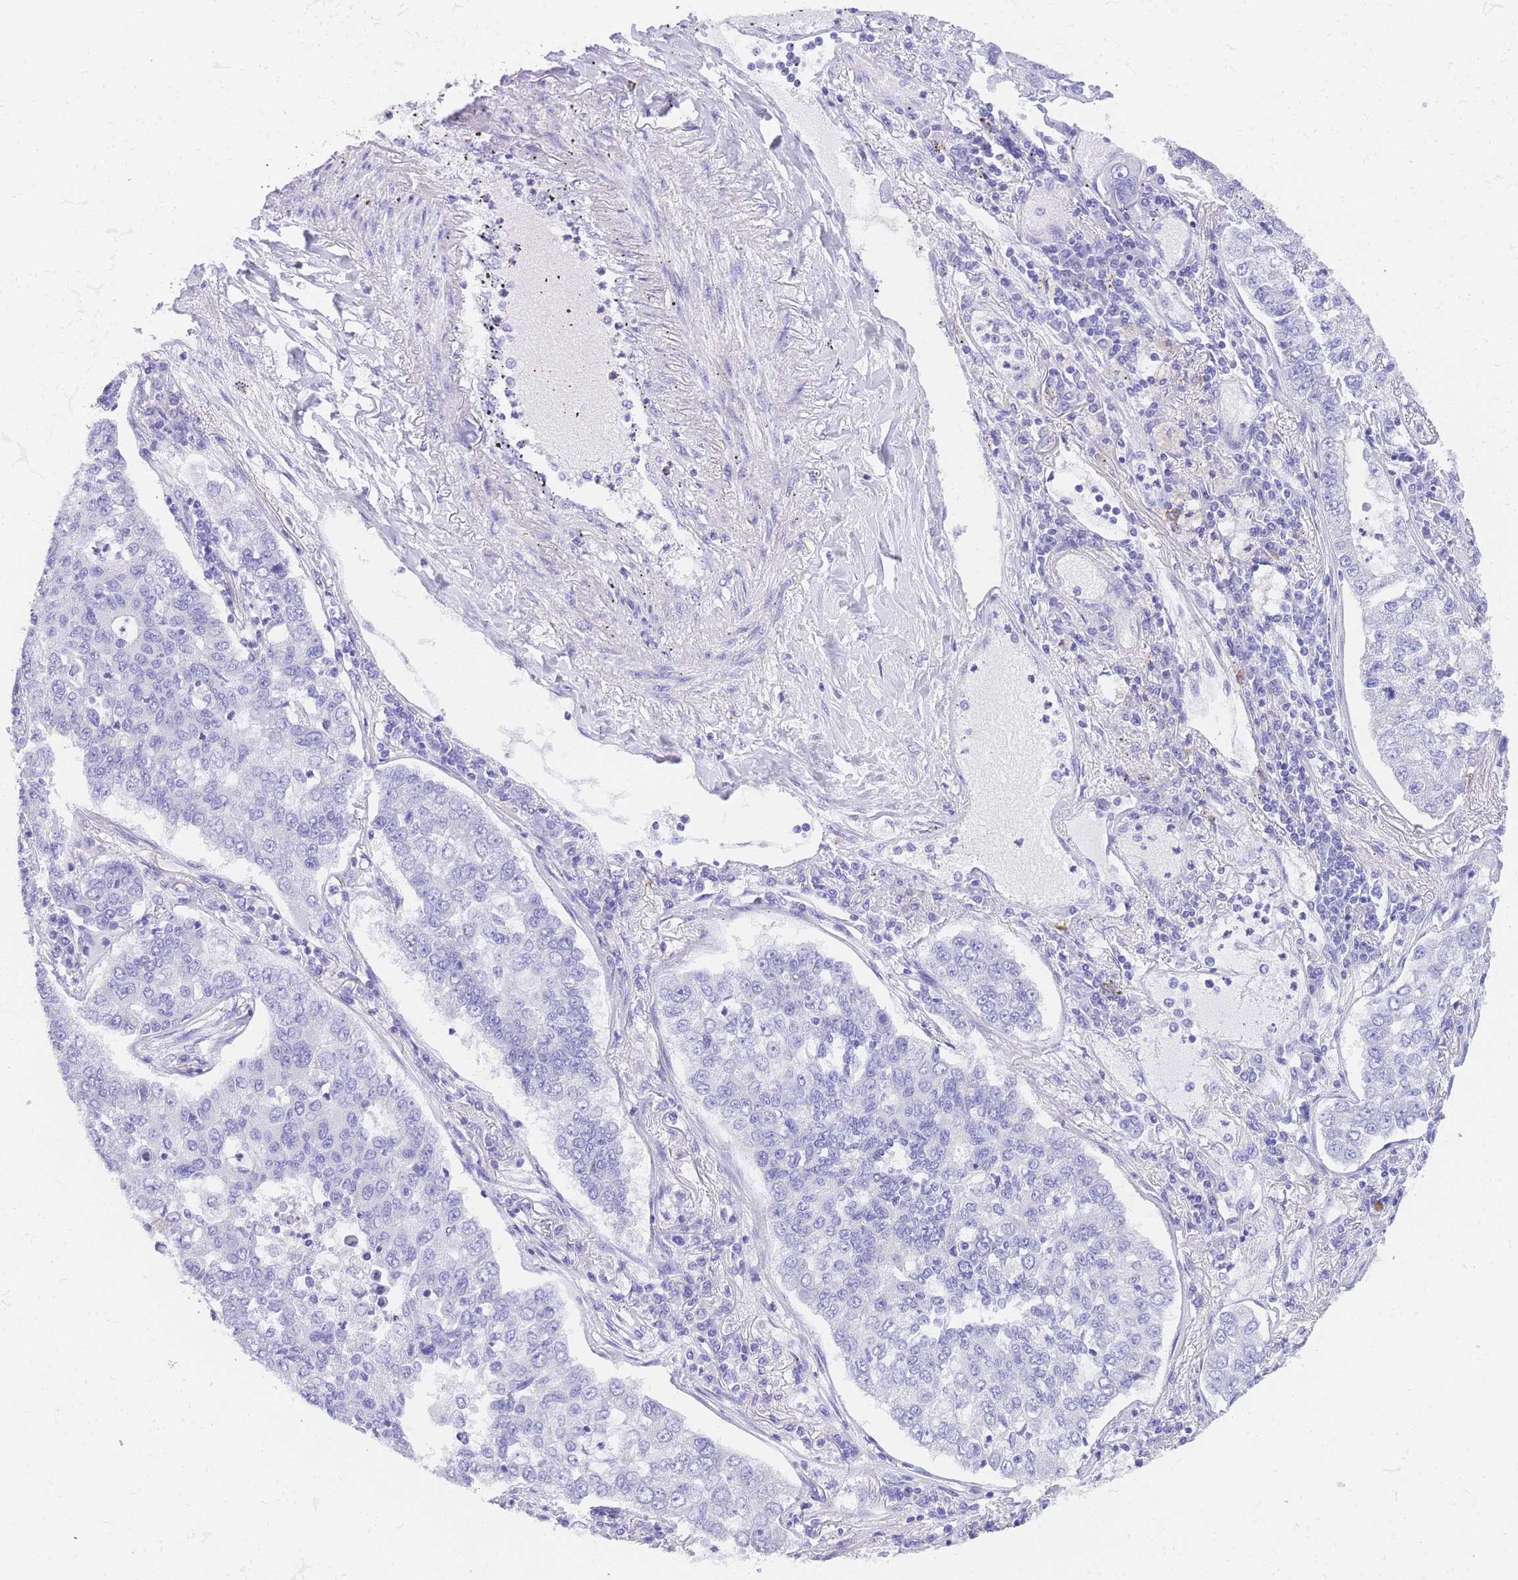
{"staining": {"intensity": "negative", "quantity": "none", "location": "none"}, "tissue": "lung cancer", "cell_type": "Tumor cells", "image_type": "cancer", "snomed": [{"axis": "morphology", "description": "Adenocarcinoma, NOS"}, {"axis": "topography", "description": "Lung"}], "caption": "Immunohistochemical staining of lung cancer (adenocarcinoma) shows no significant expression in tumor cells.", "gene": "NKD2", "patient": {"sex": "male", "age": 49}}